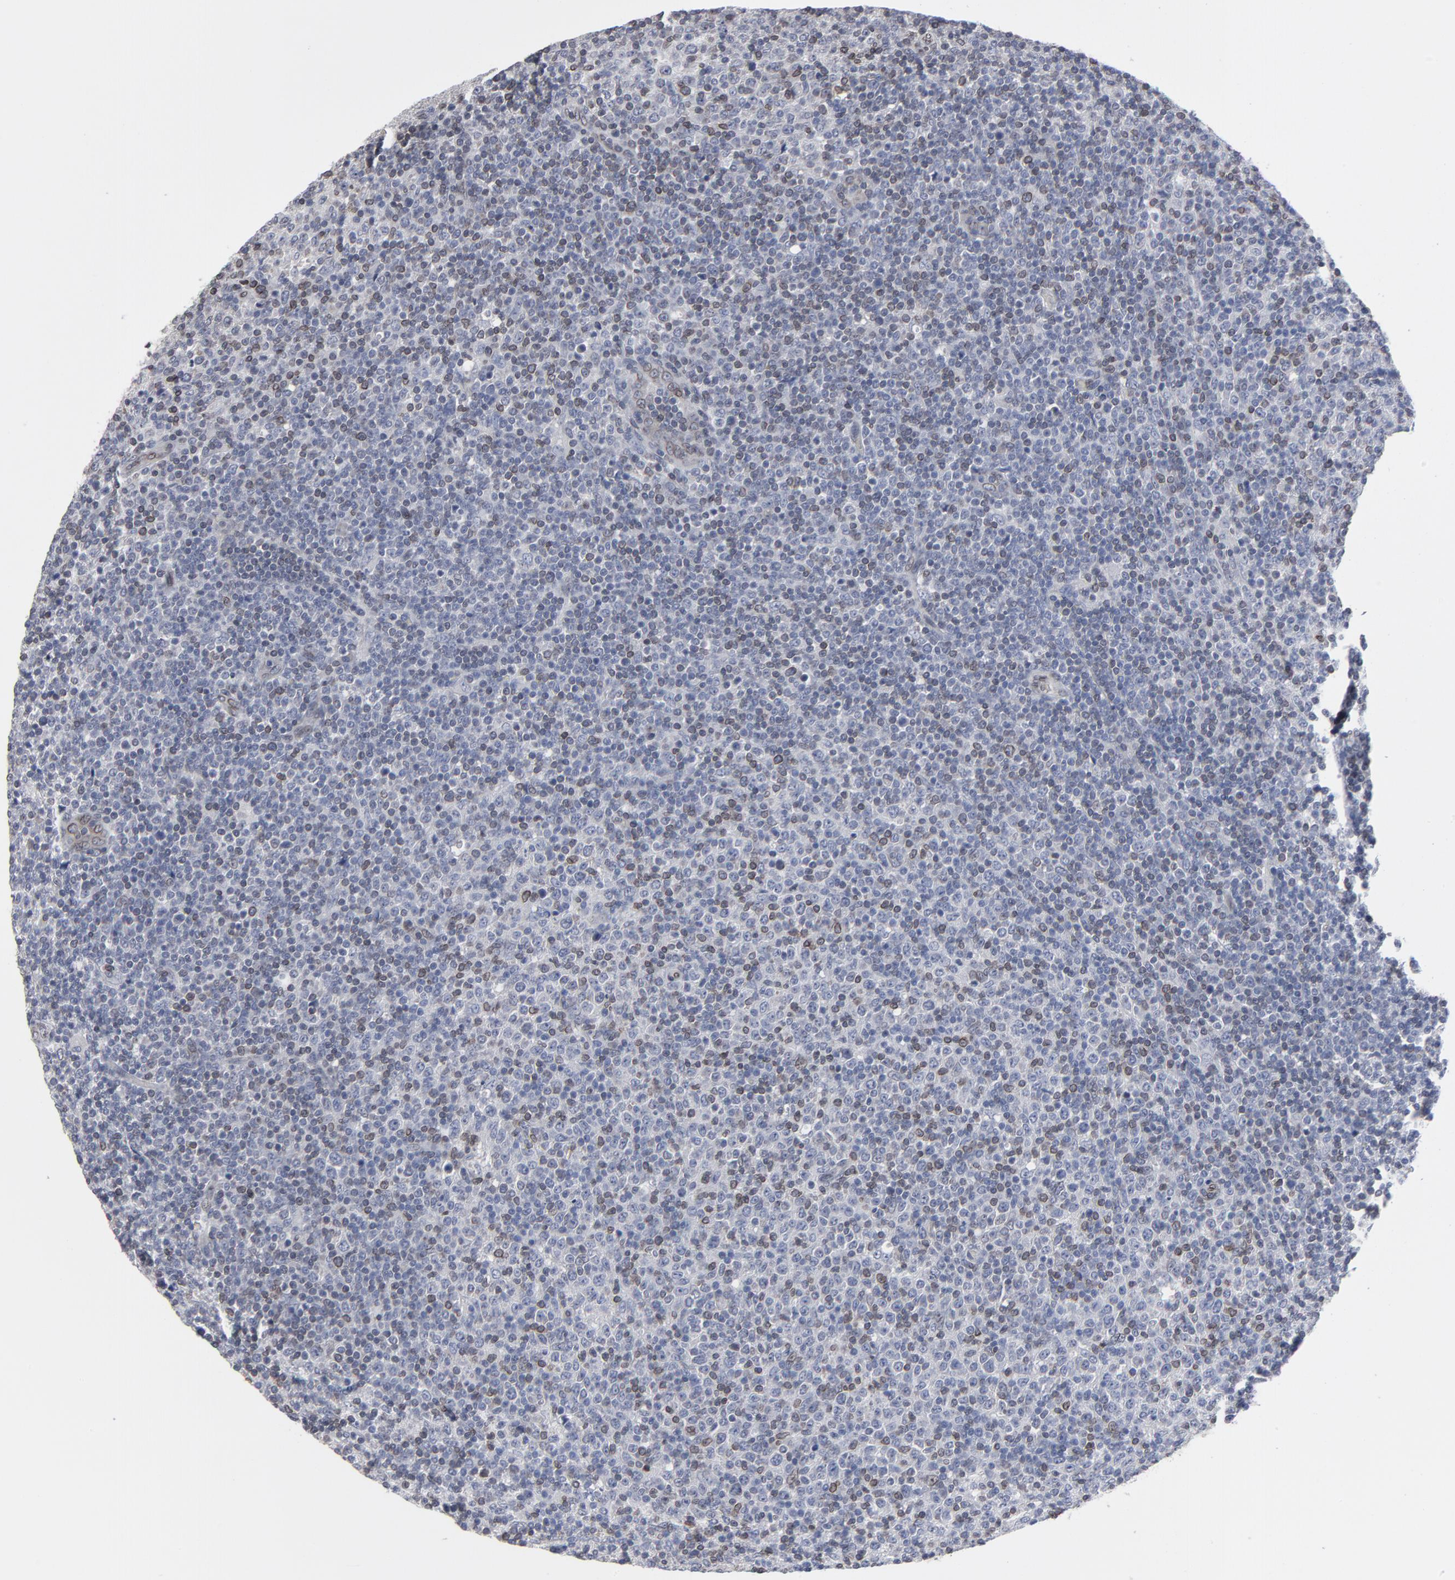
{"staining": {"intensity": "moderate", "quantity": "25%-75%", "location": "cytoplasmic/membranous,nuclear"}, "tissue": "lymphoma", "cell_type": "Tumor cells", "image_type": "cancer", "snomed": [{"axis": "morphology", "description": "Malignant lymphoma, non-Hodgkin's type, Low grade"}, {"axis": "topography", "description": "Lymph node"}], "caption": "Low-grade malignant lymphoma, non-Hodgkin's type was stained to show a protein in brown. There is medium levels of moderate cytoplasmic/membranous and nuclear expression in approximately 25%-75% of tumor cells.", "gene": "SYNE2", "patient": {"sex": "male", "age": 70}}